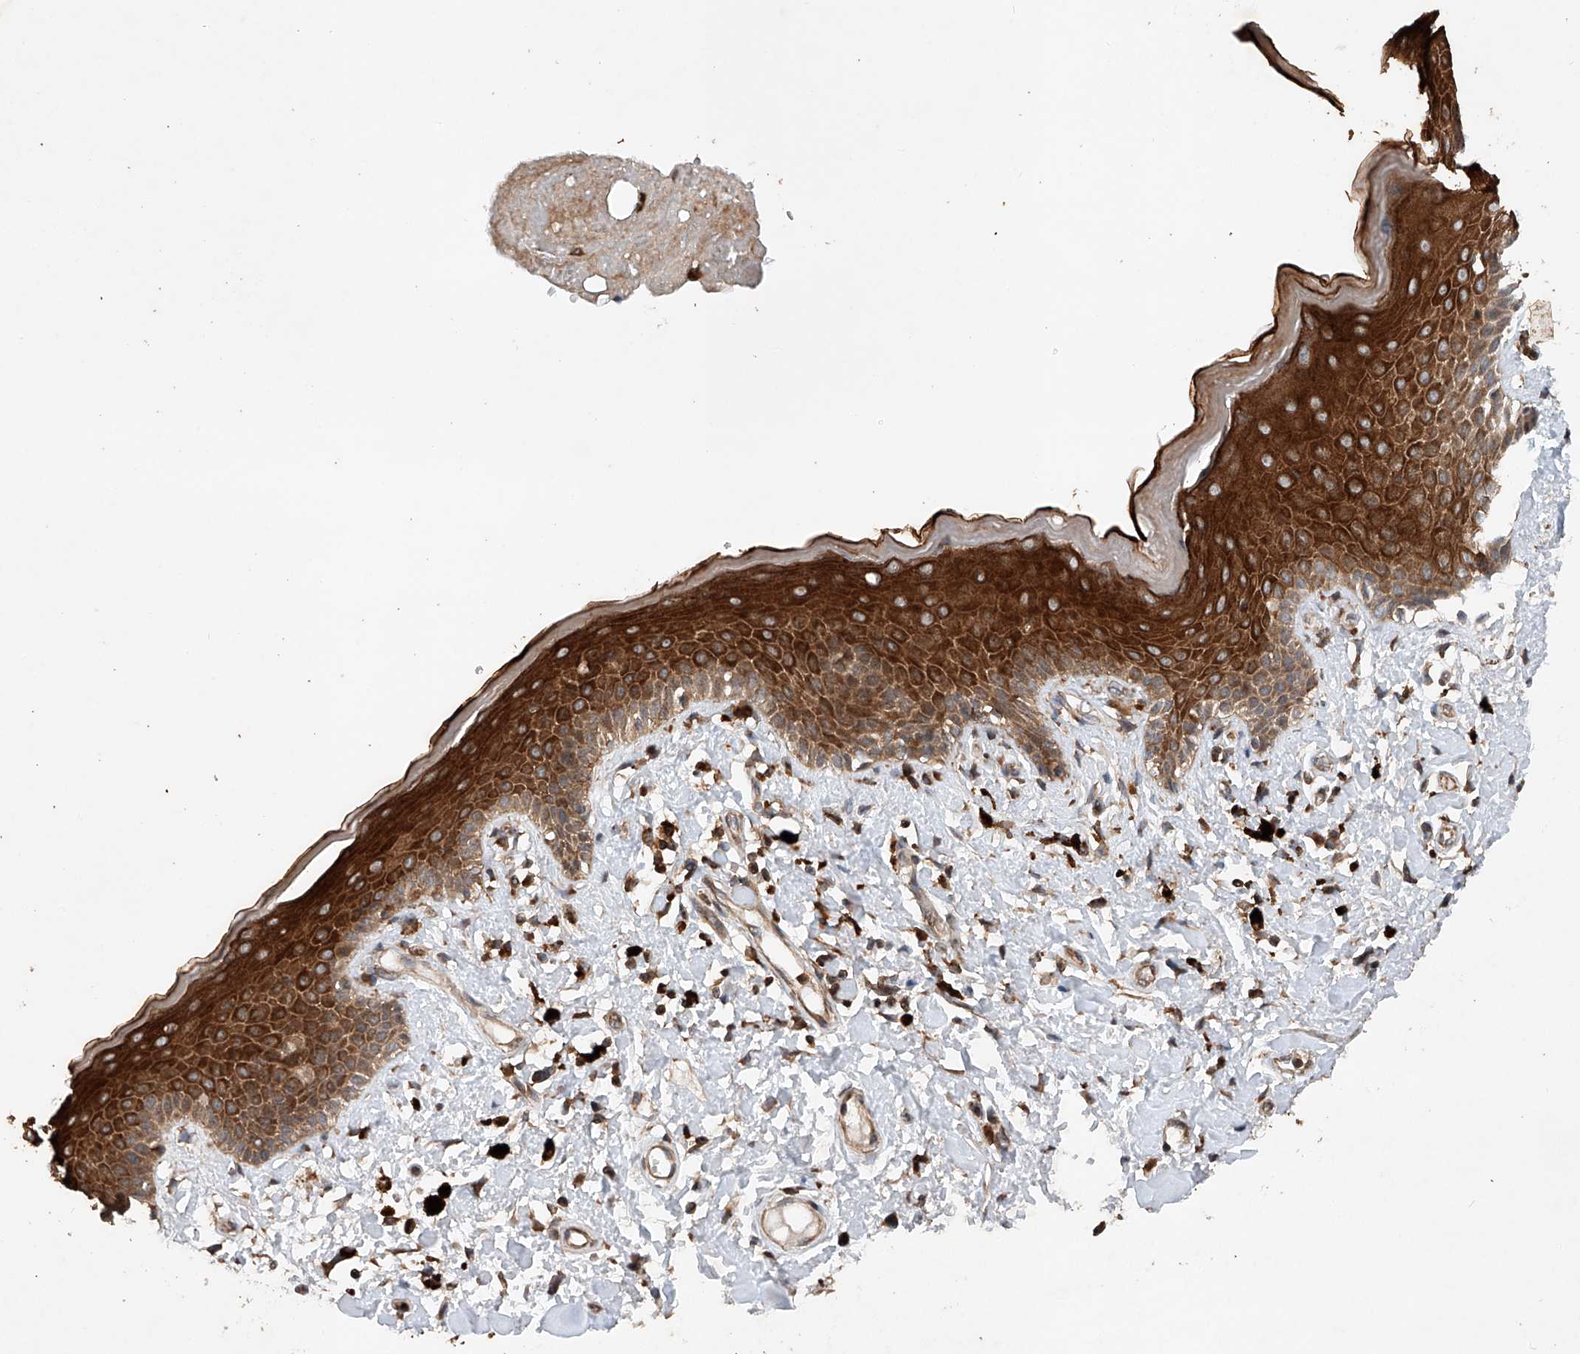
{"staining": {"intensity": "strong", "quantity": ">75%", "location": "cytoplasmic/membranous"}, "tissue": "skin", "cell_type": "Epidermal cells", "image_type": "normal", "snomed": [{"axis": "morphology", "description": "Normal tissue, NOS"}, {"axis": "topography", "description": "Anal"}], "caption": "A micrograph of human skin stained for a protein shows strong cytoplasmic/membranous brown staining in epidermal cells.", "gene": "CEP85L", "patient": {"sex": "female", "age": 78}}